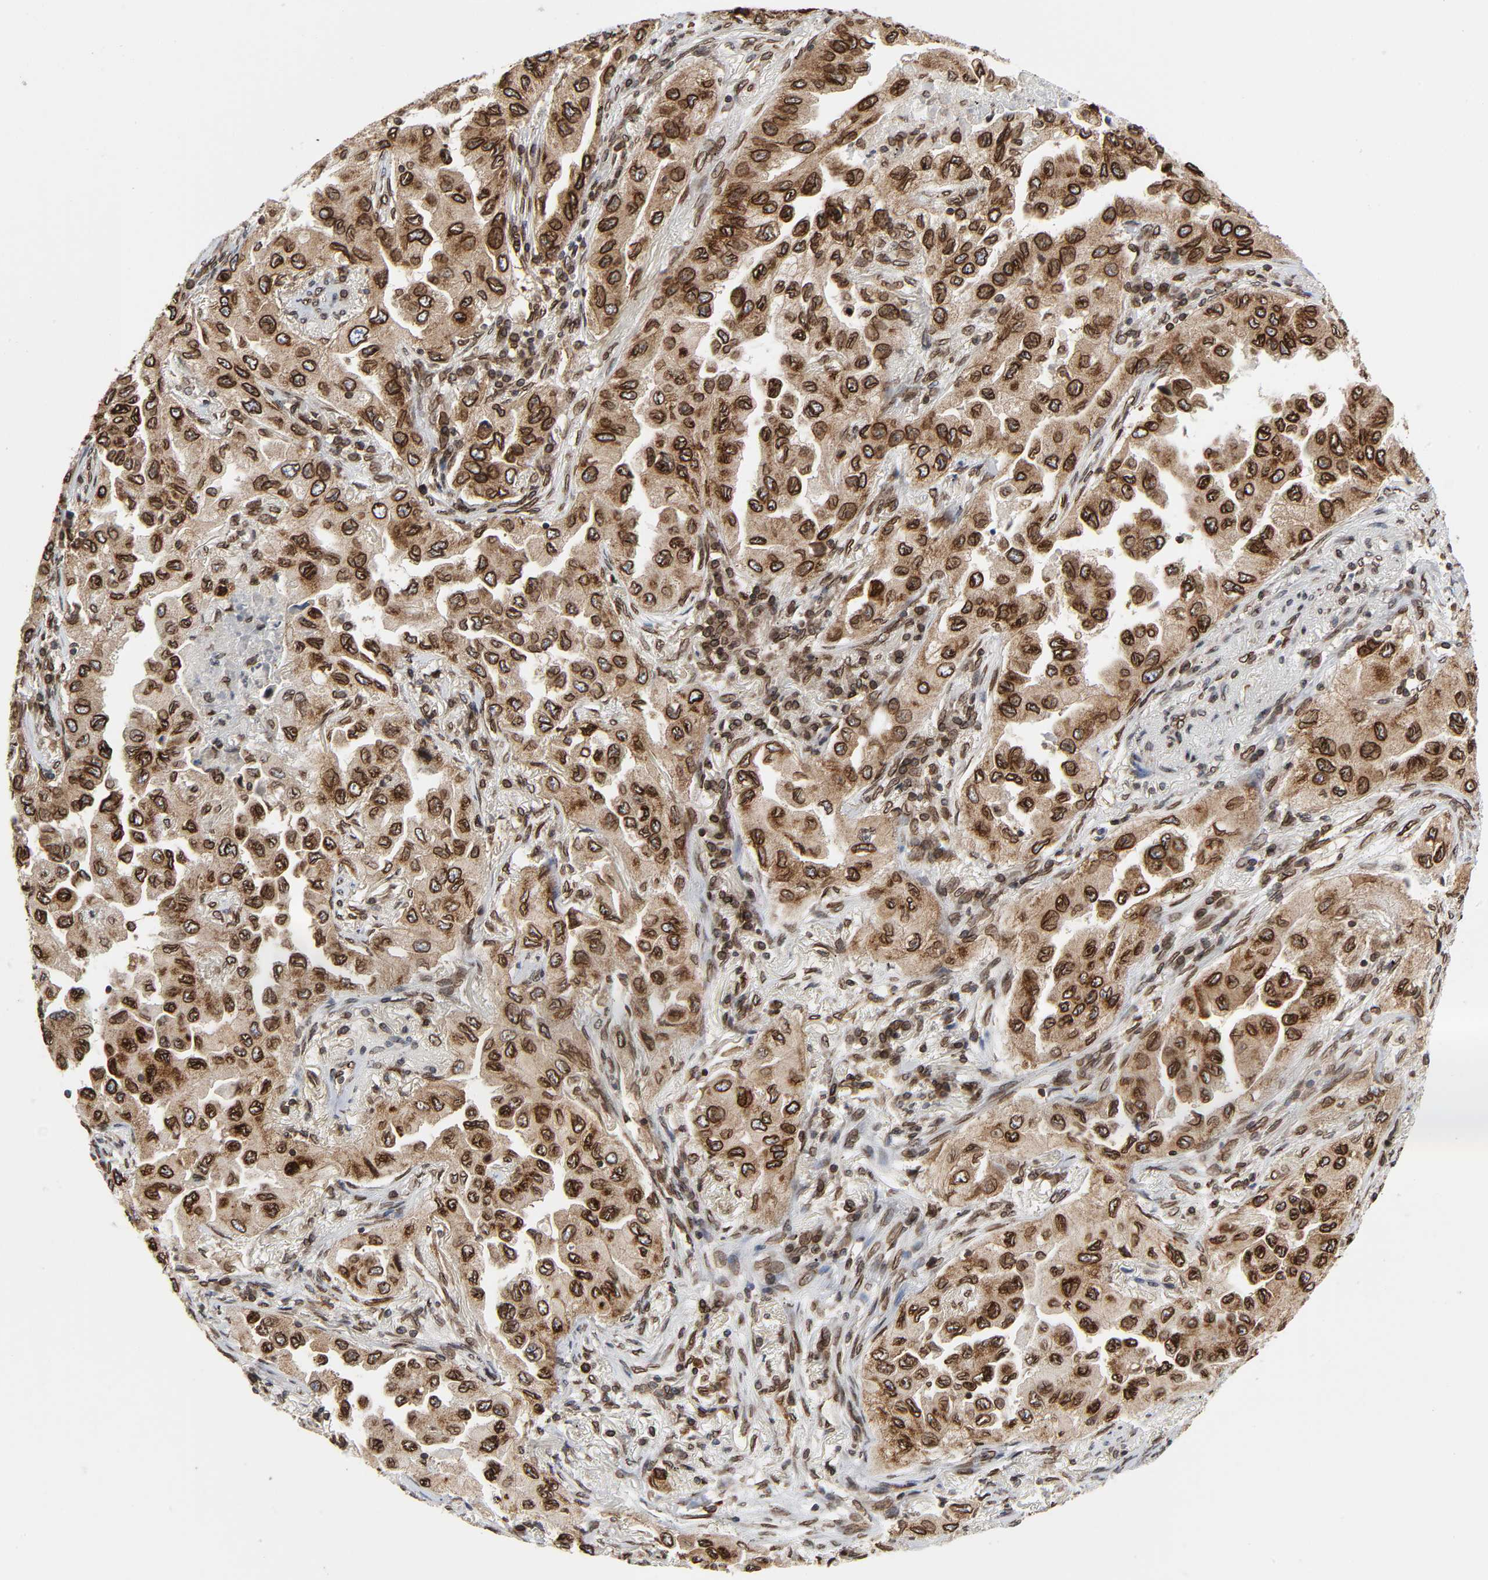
{"staining": {"intensity": "strong", "quantity": ">75%", "location": "cytoplasmic/membranous,nuclear"}, "tissue": "lung cancer", "cell_type": "Tumor cells", "image_type": "cancer", "snomed": [{"axis": "morphology", "description": "Adenocarcinoma, NOS"}, {"axis": "topography", "description": "Lung"}], "caption": "Immunohistochemical staining of lung cancer (adenocarcinoma) displays high levels of strong cytoplasmic/membranous and nuclear expression in about >75% of tumor cells.", "gene": "RANGAP1", "patient": {"sex": "female", "age": 65}}